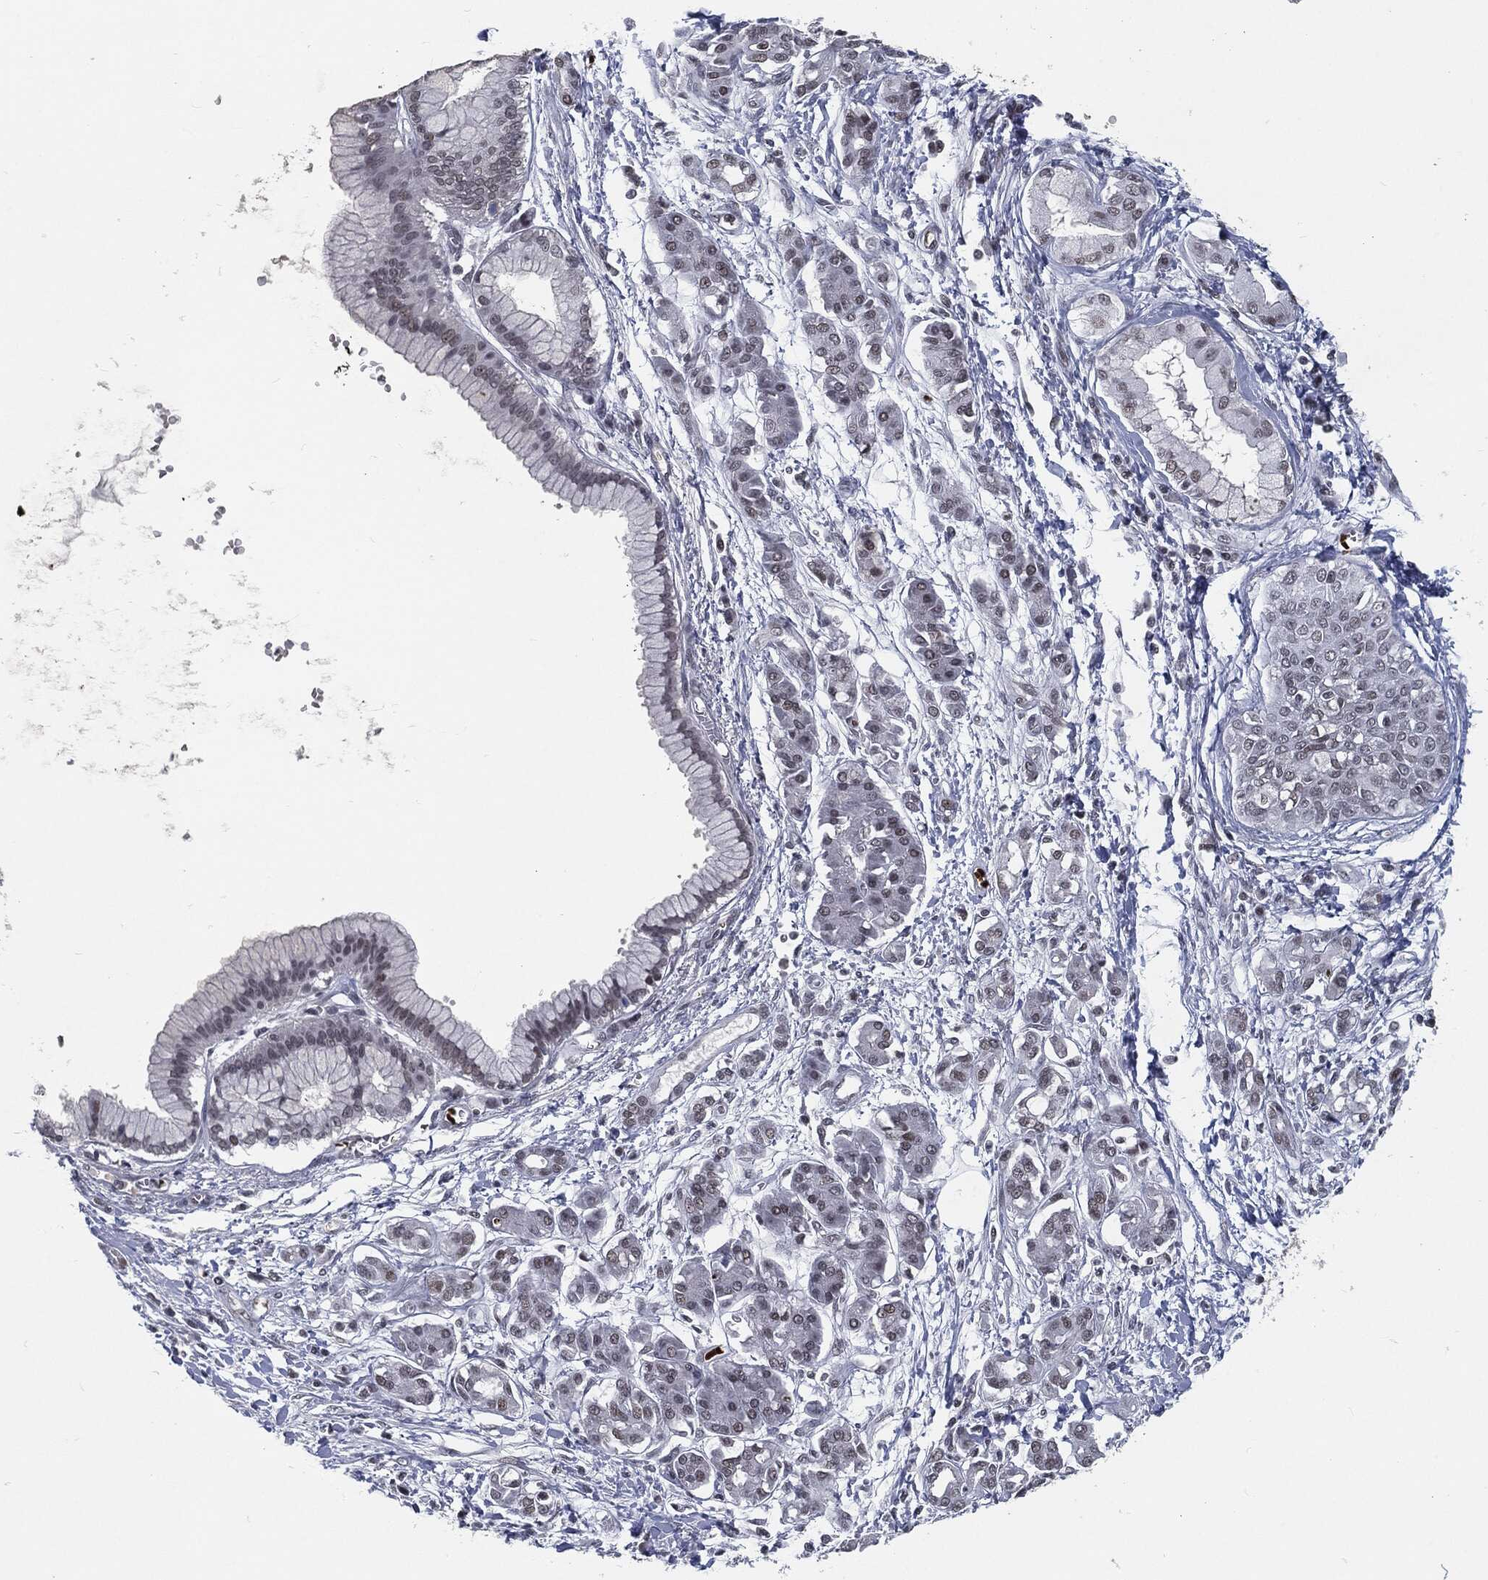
{"staining": {"intensity": "negative", "quantity": "none", "location": "none"}, "tissue": "pancreatic cancer", "cell_type": "Tumor cells", "image_type": "cancer", "snomed": [{"axis": "morphology", "description": "Adenocarcinoma, NOS"}, {"axis": "topography", "description": "Pancreas"}], "caption": "Histopathology image shows no significant protein expression in tumor cells of pancreatic cancer. (DAB (3,3'-diaminobenzidine) immunohistochemistry with hematoxylin counter stain).", "gene": "ANXA1", "patient": {"sex": "male", "age": 72}}